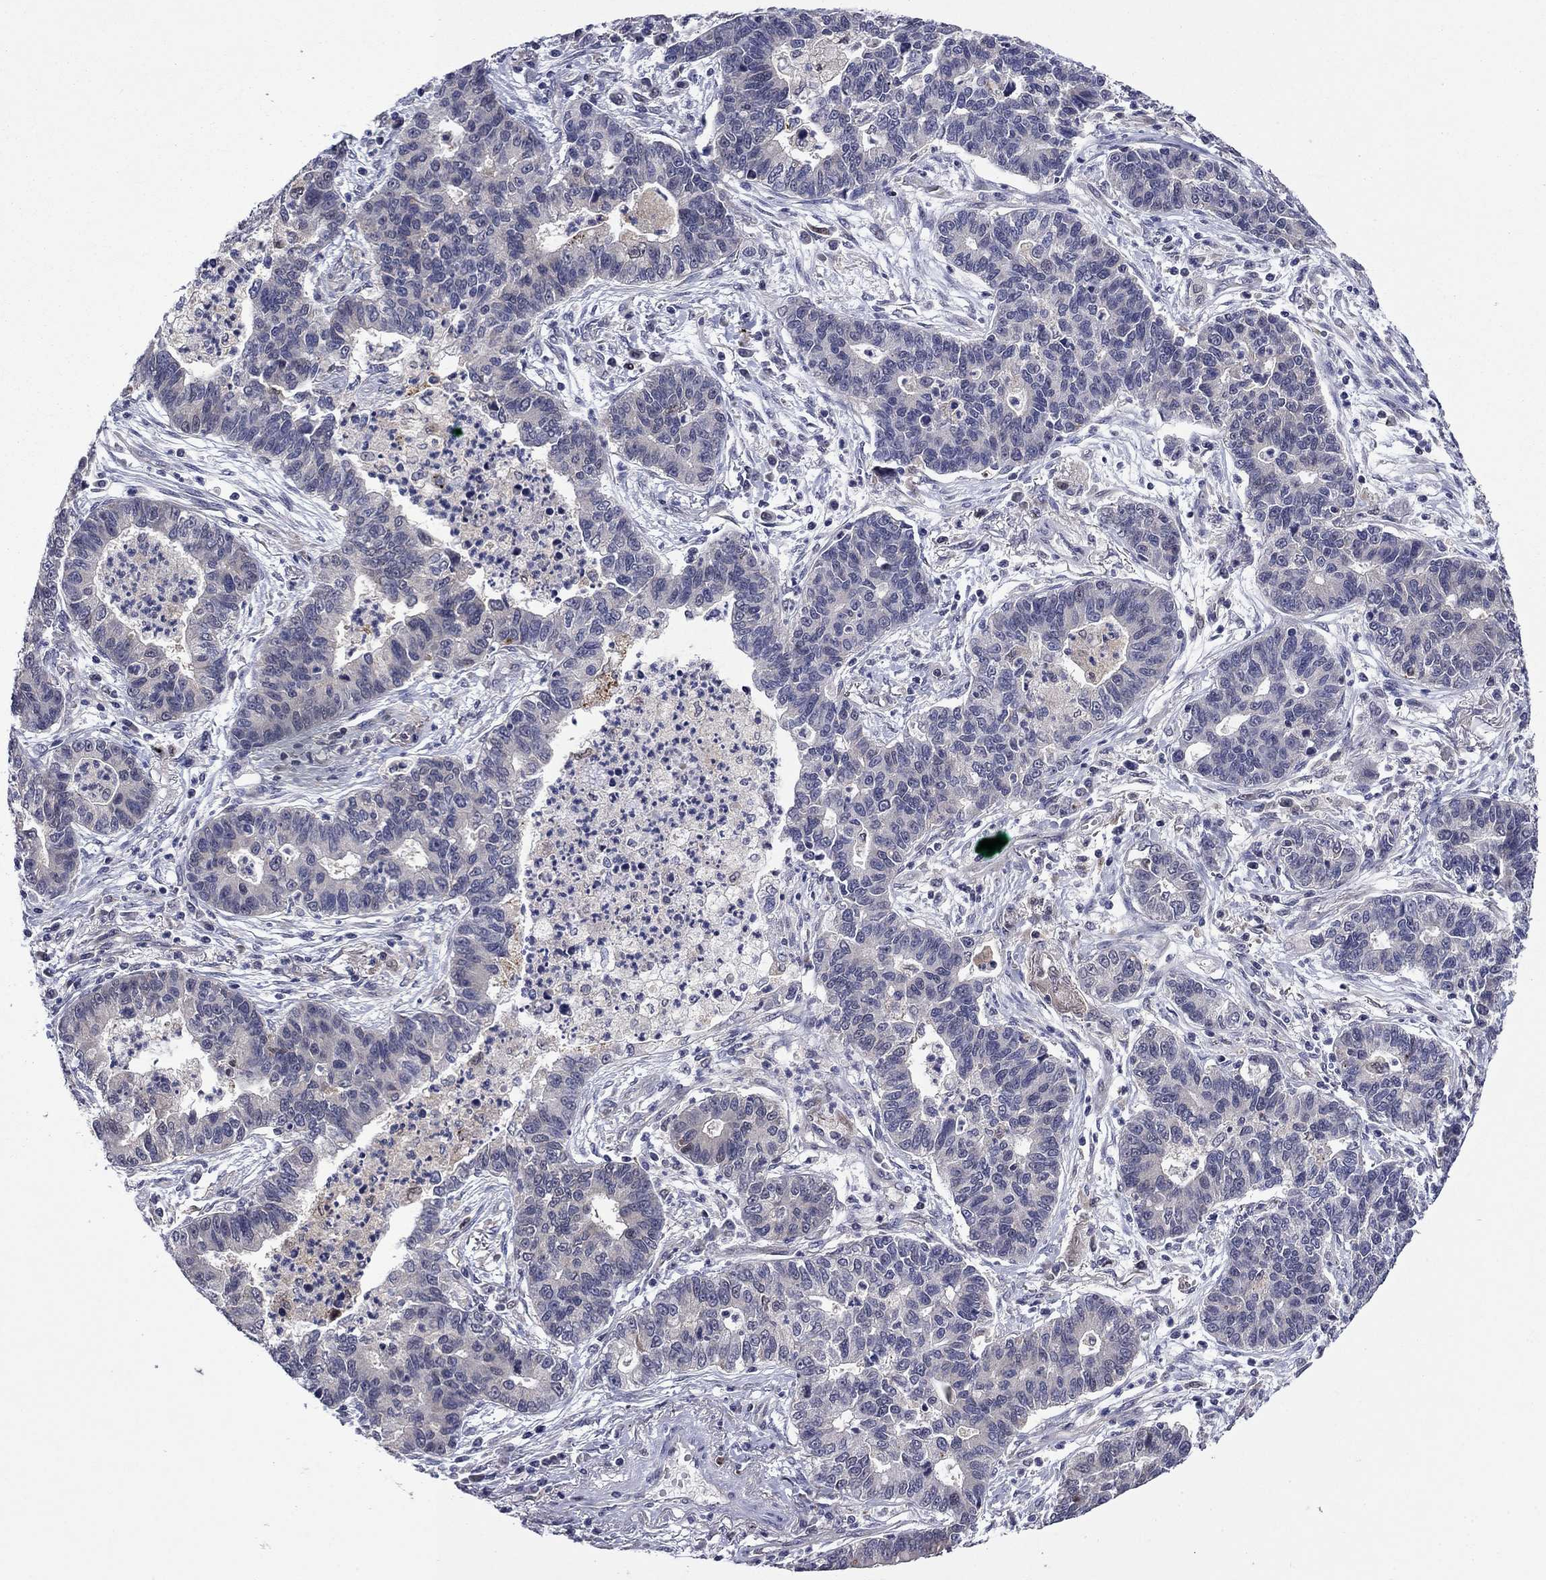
{"staining": {"intensity": "negative", "quantity": "none", "location": "none"}, "tissue": "lung cancer", "cell_type": "Tumor cells", "image_type": "cancer", "snomed": [{"axis": "morphology", "description": "Adenocarcinoma, NOS"}, {"axis": "topography", "description": "Lung"}], "caption": "A high-resolution photomicrograph shows IHC staining of lung cancer, which reveals no significant positivity in tumor cells.", "gene": "TPMT", "patient": {"sex": "female", "age": 57}}